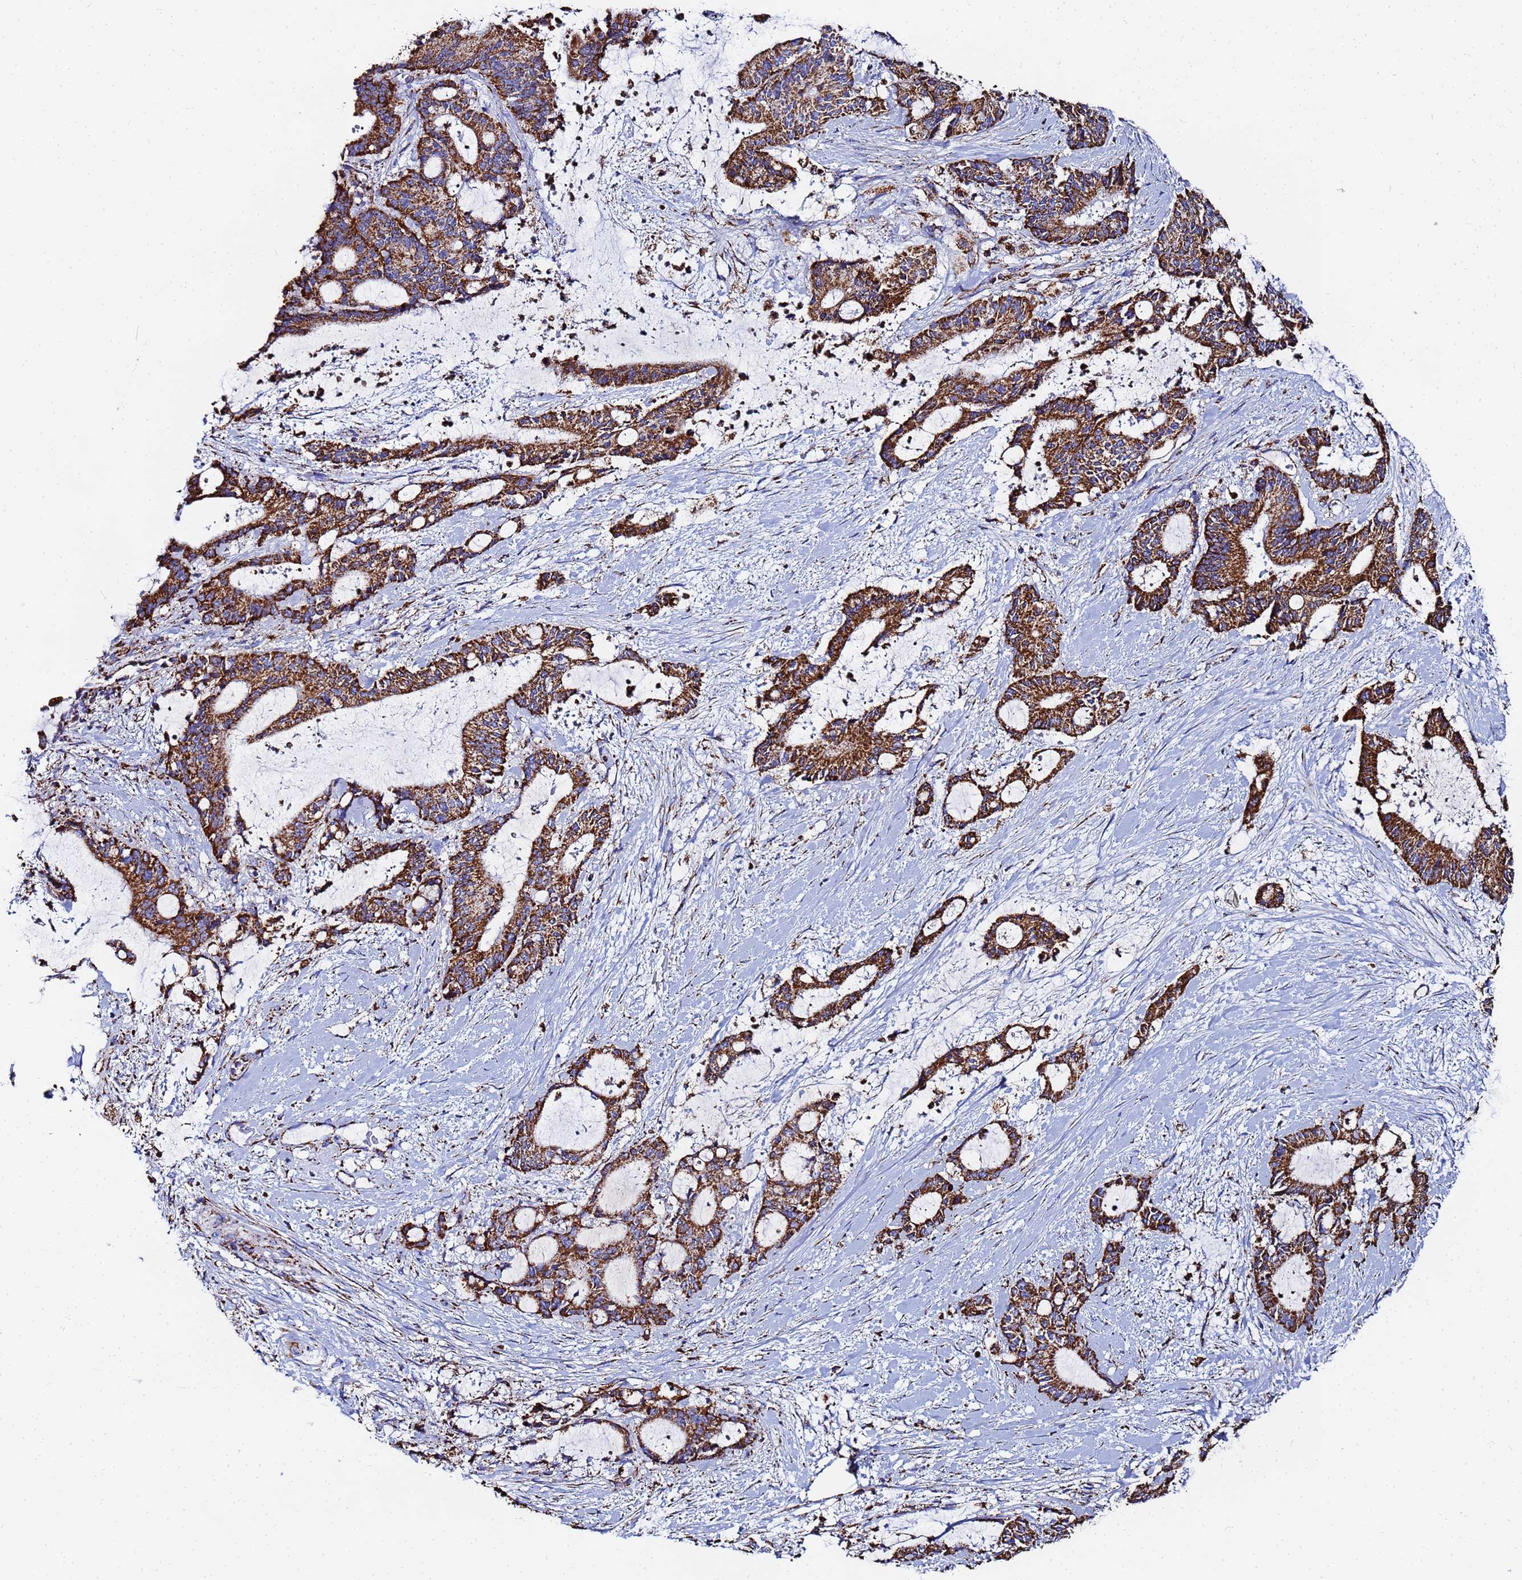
{"staining": {"intensity": "strong", "quantity": ">75%", "location": "cytoplasmic/membranous"}, "tissue": "liver cancer", "cell_type": "Tumor cells", "image_type": "cancer", "snomed": [{"axis": "morphology", "description": "Normal tissue, NOS"}, {"axis": "morphology", "description": "Cholangiocarcinoma"}, {"axis": "topography", "description": "Liver"}, {"axis": "topography", "description": "Peripheral nerve tissue"}], "caption": "The immunohistochemical stain labels strong cytoplasmic/membranous positivity in tumor cells of liver cancer (cholangiocarcinoma) tissue.", "gene": "GLUD1", "patient": {"sex": "female", "age": 73}}